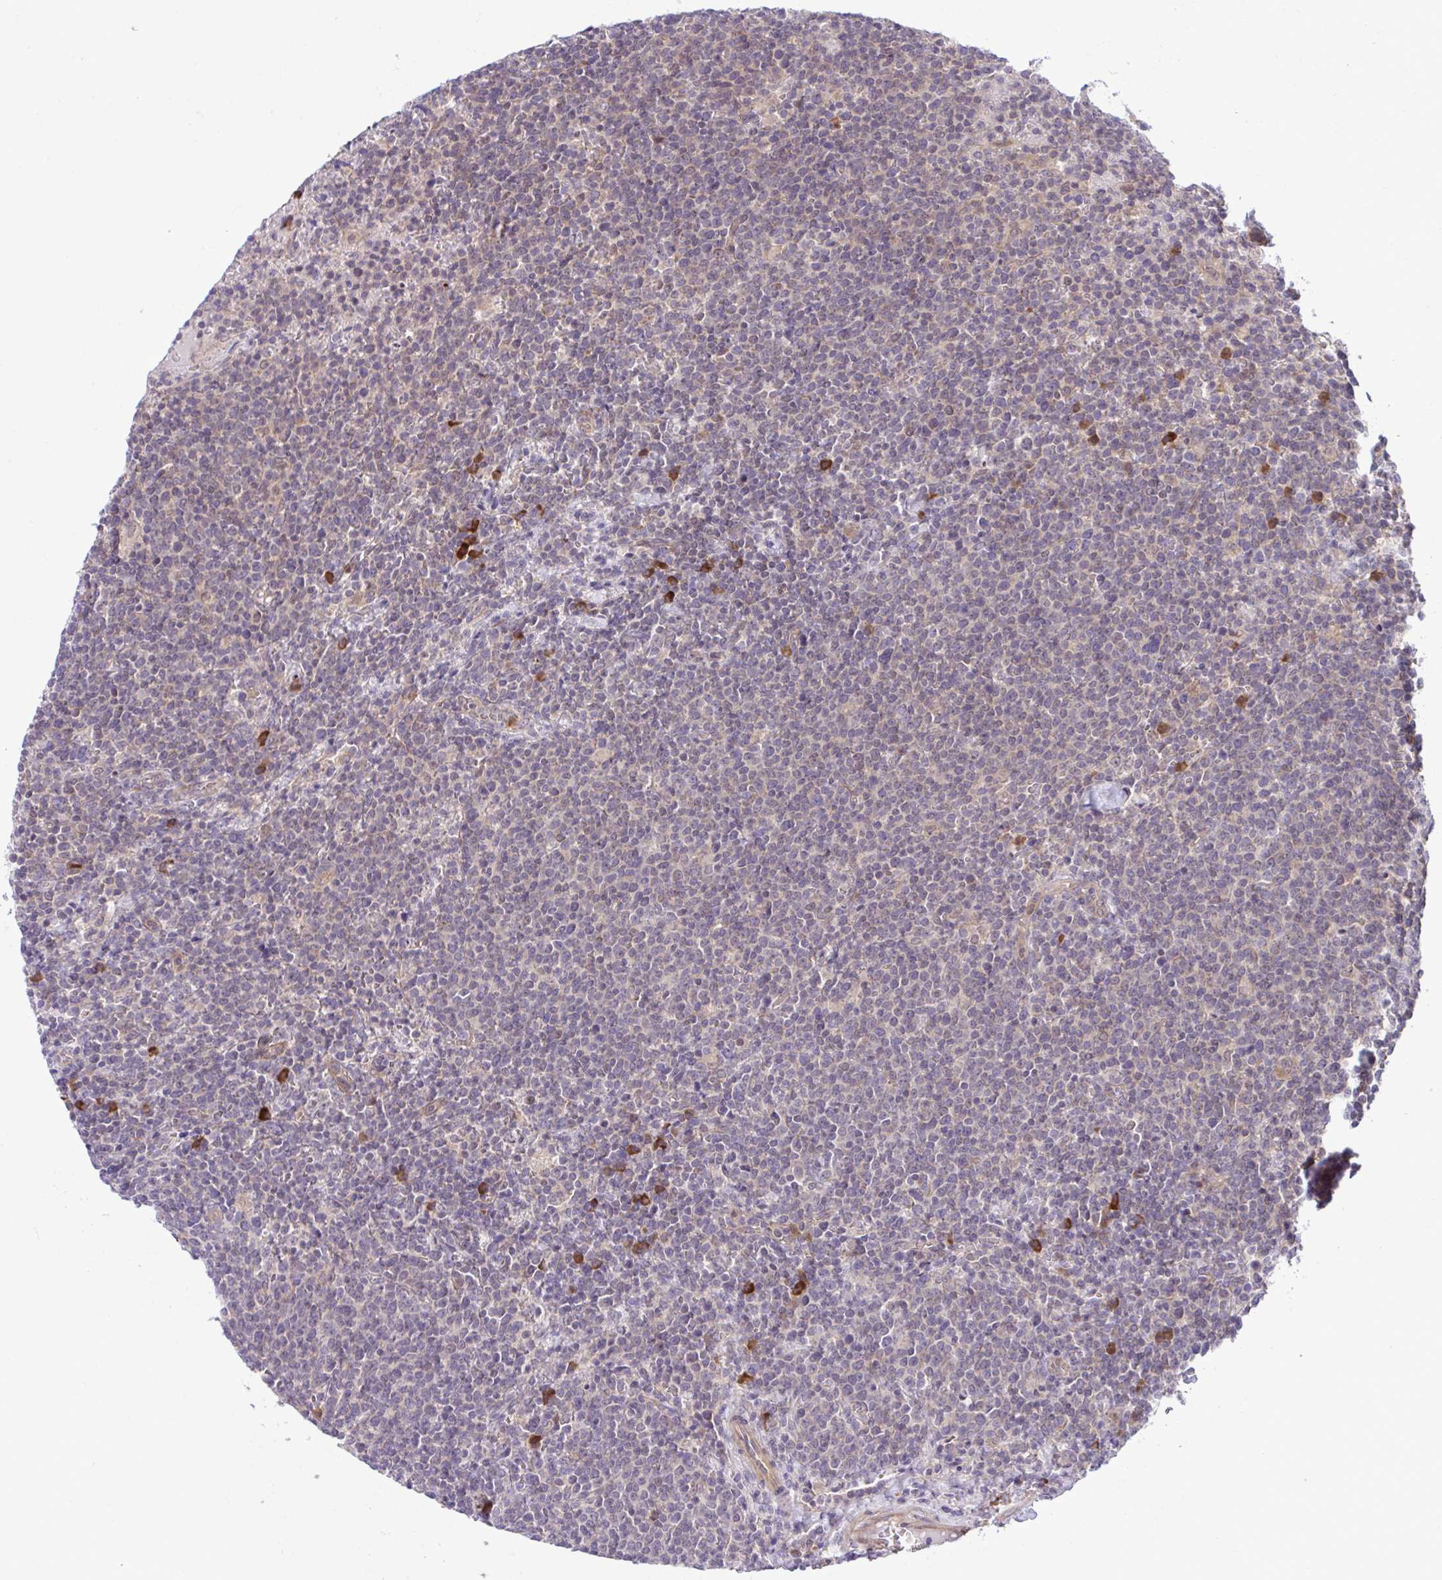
{"staining": {"intensity": "negative", "quantity": "none", "location": "none"}, "tissue": "lymphoma", "cell_type": "Tumor cells", "image_type": "cancer", "snomed": [{"axis": "morphology", "description": "Malignant lymphoma, non-Hodgkin's type, High grade"}, {"axis": "topography", "description": "Lymph node"}], "caption": "Lymphoma stained for a protein using immunohistochemistry exhibits no positivity tumor cells.", "gene": "CMPK1", "patient": {"sex": "male", "age": 61}}